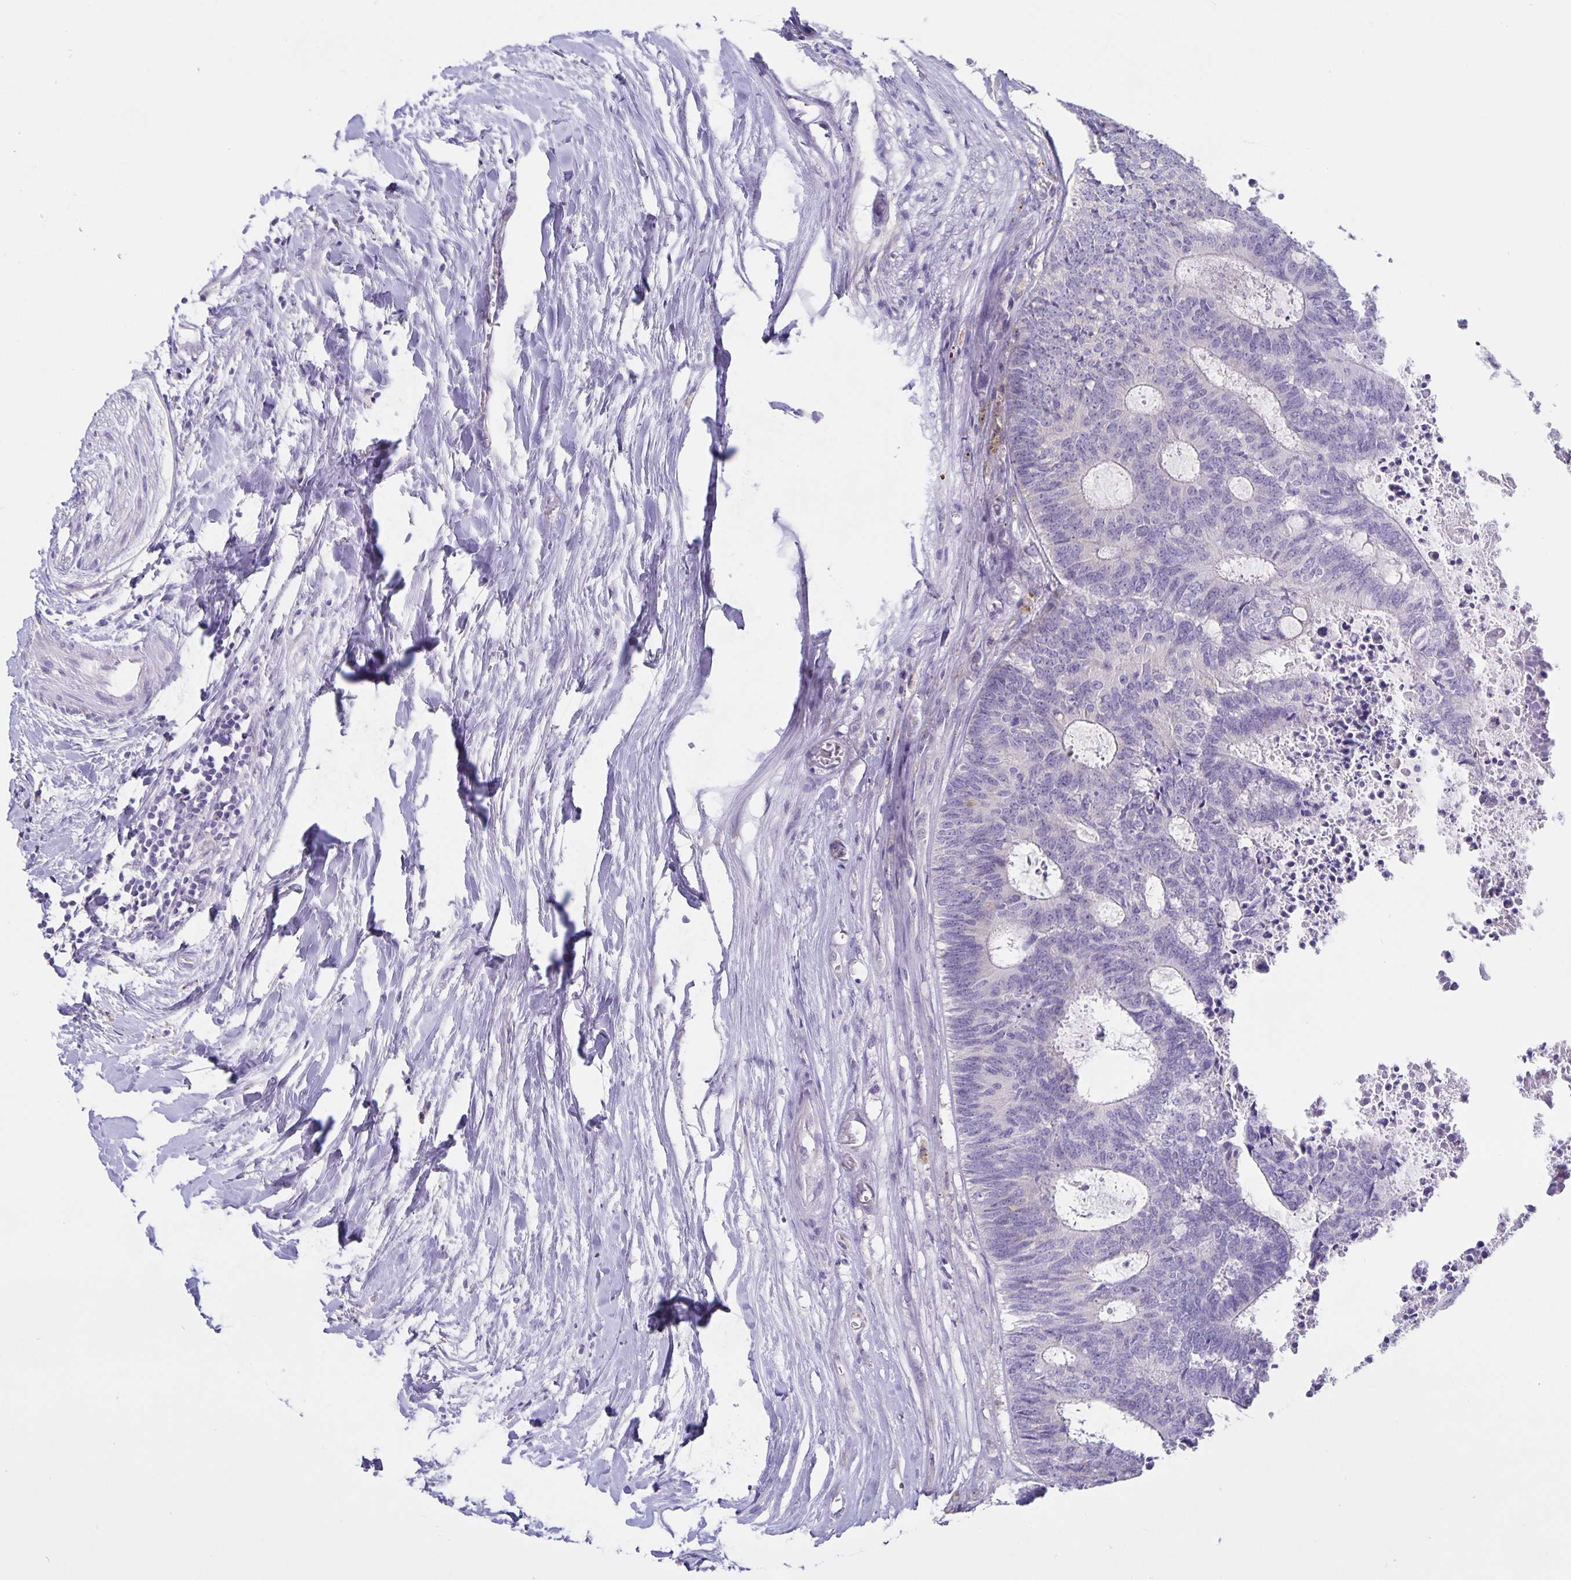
{"staining": {"intensity": "negative", "quantity": "none", "location": "none"}, "tissue": "colorectal cancer", "cell_type": "Tumor cells", "image_type": "cancer", "snomed": [{"axis": "morphology", "description": "Adenocarcinoma, NOS"}, {"axis": "topography", "description": "Colon"}, {"axis": "topography", "description": "Rectum"}], "caption": "DAB immunohistochemical staining of colorectal cancer displays no significant positivity in tumor cells. The staining is performed using DAB (3,3'-diaminobenzidine) brown chromogen with nuclei counter-stained in using hematoxylin.", "gene": "ERMN", "patient": {"sex": "male", "age": 57}}